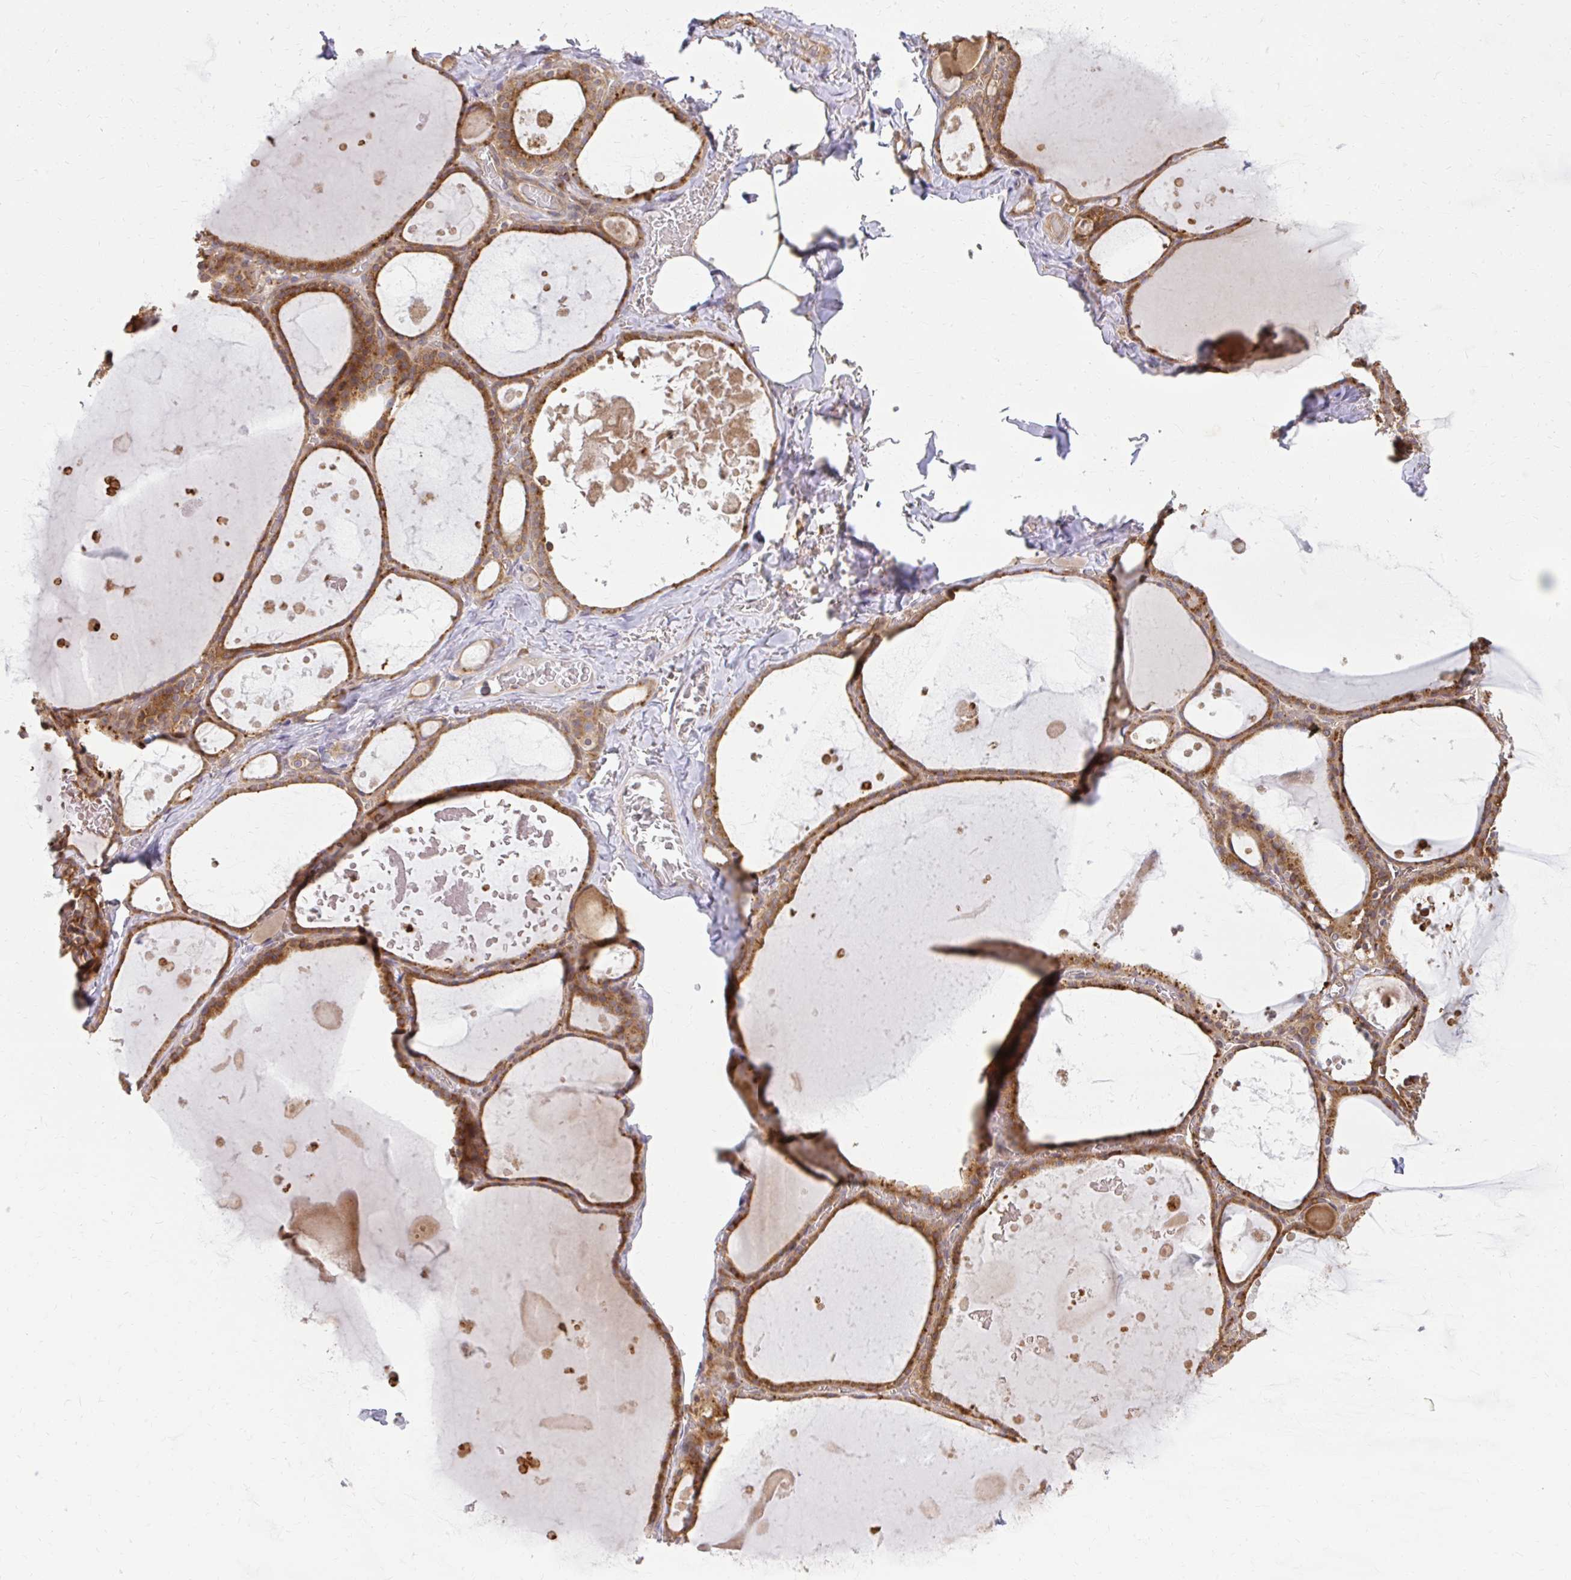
{"staining": {"intensity": "moderate", "quantity": ">75%", "location": "cytoplasmic/membranous"}, "tissue": "thyroid gland", "cell_type": "Glandular cells", "image_type": "normal", "snomed": [{"axis": "morphology", "description": "Normal tissue, NOS"}, {"axis": "topography", "description": "Thyroid gland"}], "caption": "Brown immunohistochemical staining in unremarkable thyroid gland displays moderate cytoplasmic/membranous positivity in about >75% of glandular cells. (brown staining indicates protein expression, while blue staining denotes nuclei).", "gene": "GNS", "patient": {"sex": "male", "age": 56}}